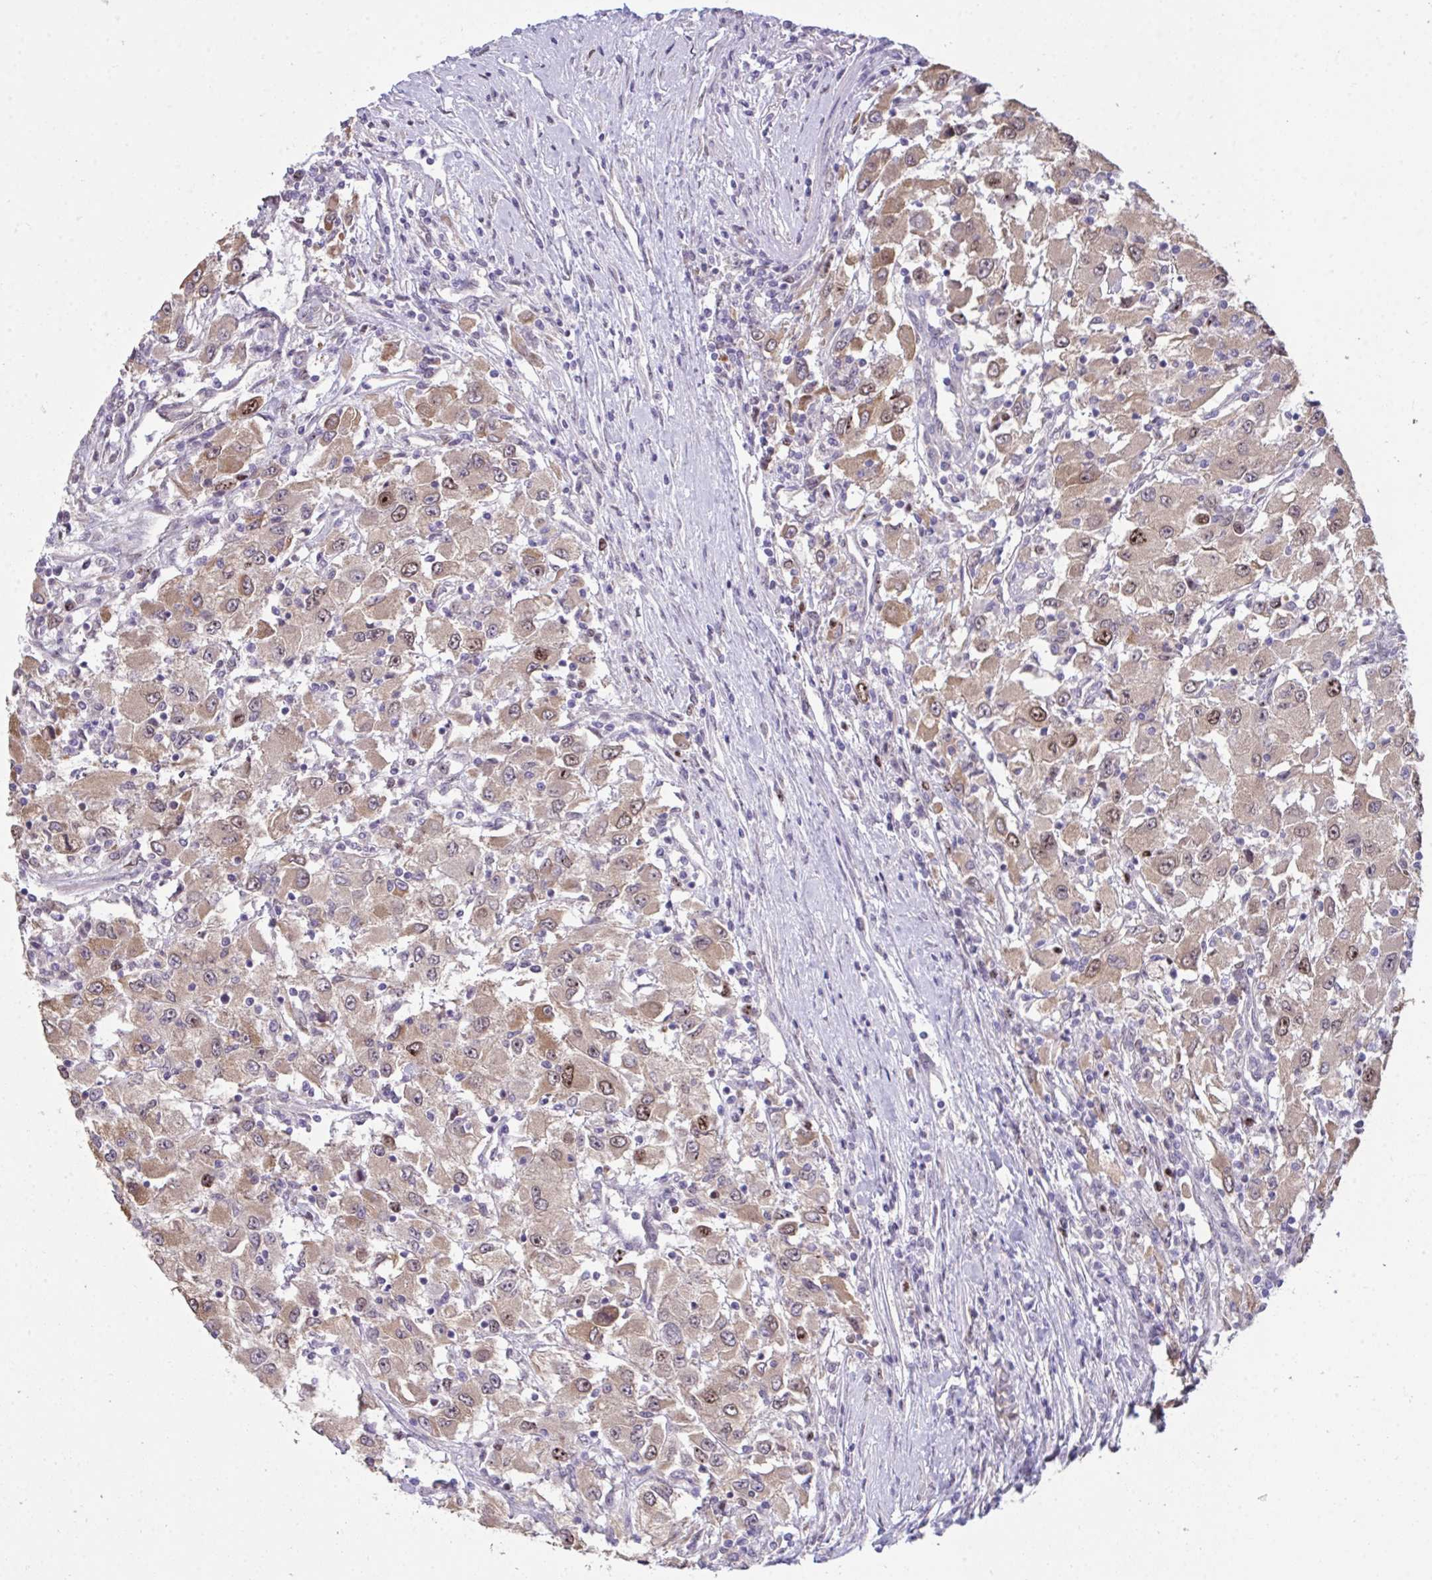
{"staining": {"intensity": "moderate", "quantity": ">75%", "location": "cytoplasmic/membranous,nuclear"}, "tissue": "renal cancer", "cell_type": "Tumor cells", "image_type": "cancer", "snomed": [{"axis": "morphology", "description": "Adenocarcinoma, NOS"}, {"axis": "topography", "description": "Kidney"}], "caption": "Protein staining of adenocarcinoma (renal) tissue exhibits moderate cytoplasmic/membranous and nuclear expression in approximately >75% of tumor cells. (DAB (3,3'-diaminobenzidine) = brown stain, brightfield microscopy at high magnification).", "gene": "SETD7", "patient": {"sex": "female", "age": 67}}